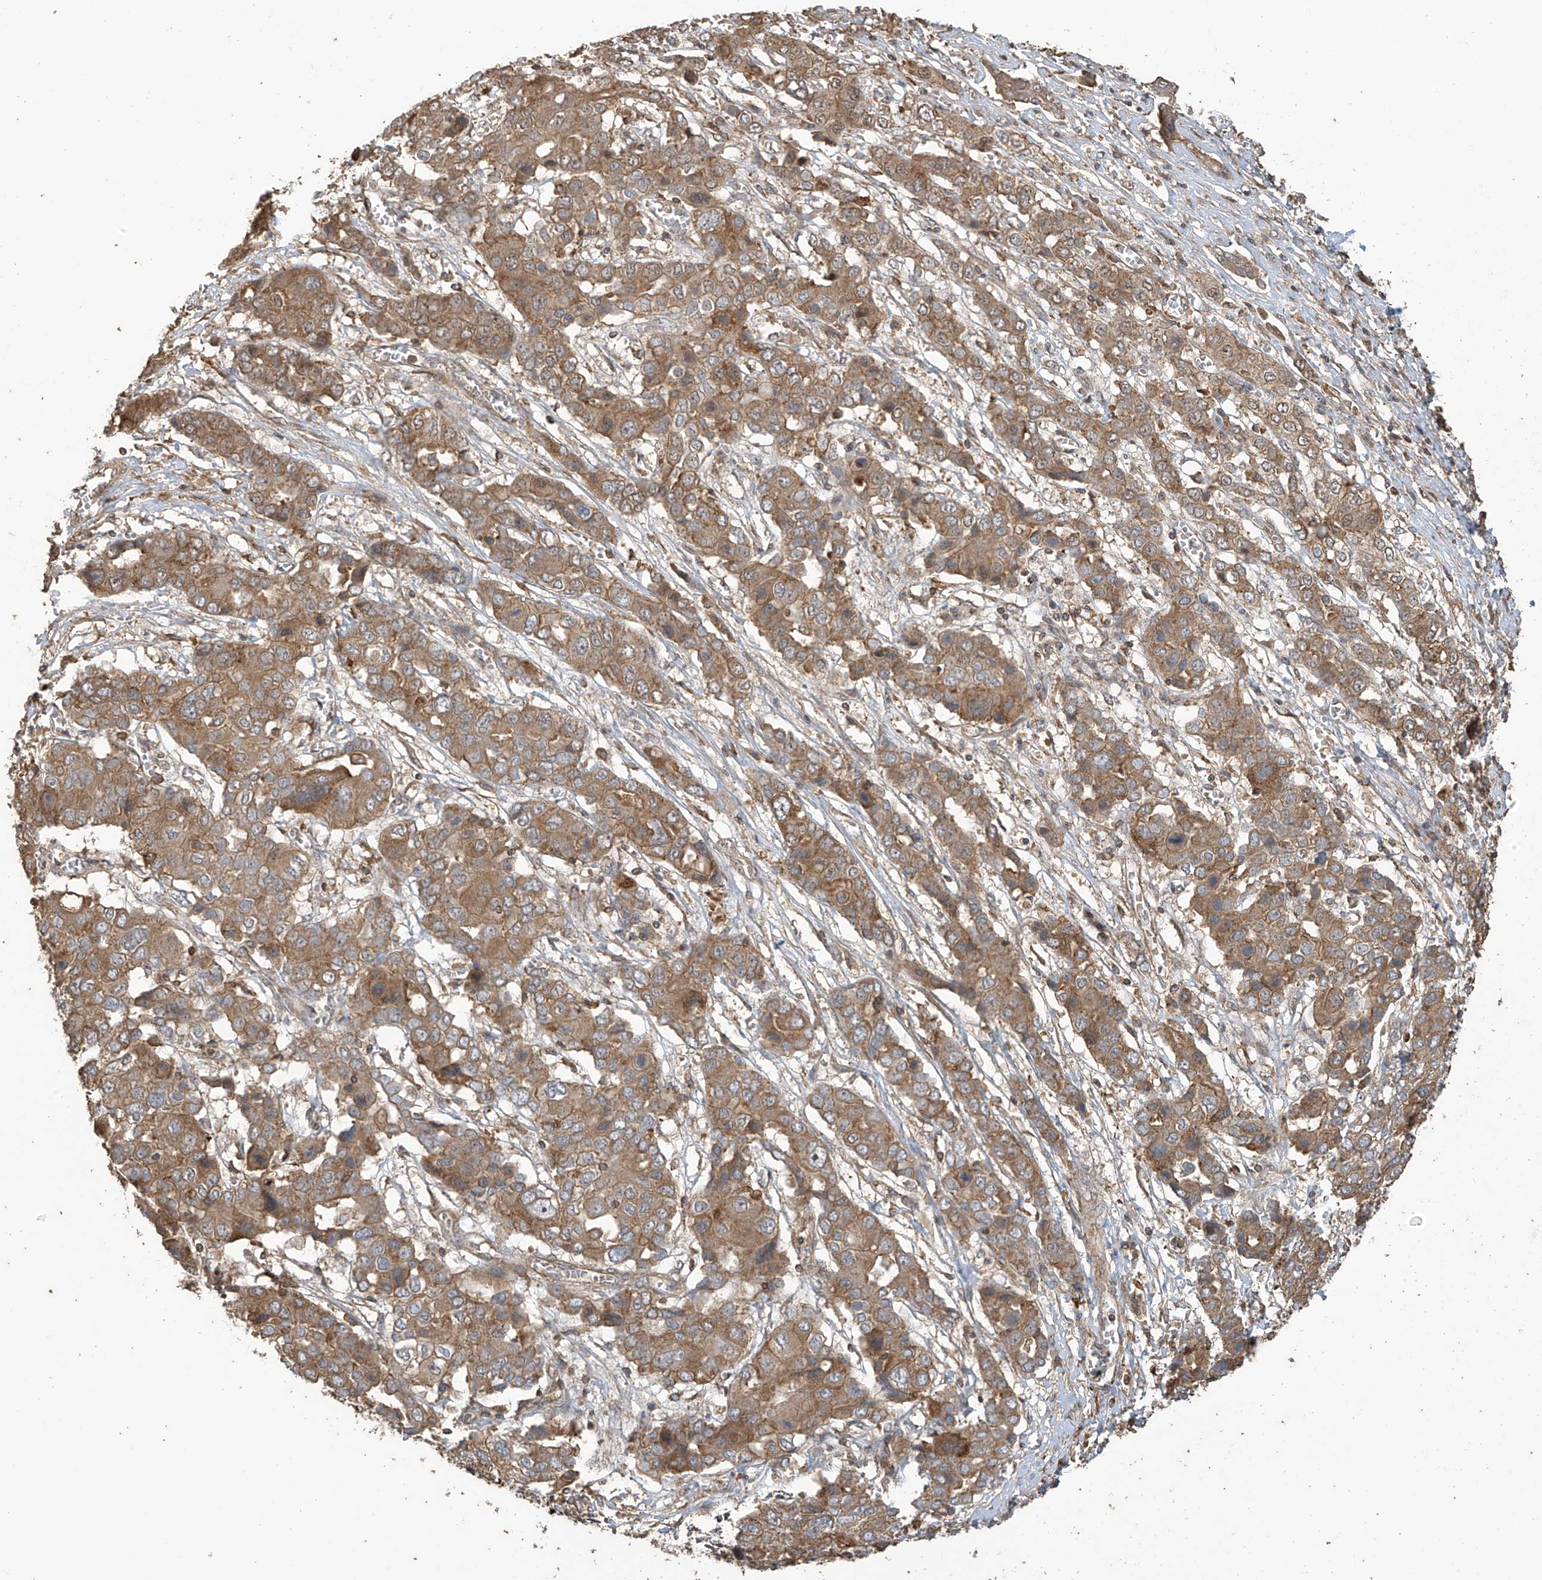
{"staining": {"intensity": "moderate", "quantity": ">75%", "location": "cytoplasmic/membranous"}, "tissue": "liver cancer", "cell_type": "Tumor cells", "image_type": "cancer", "snomed": [{"axis": "morphology", "description": "Cholangiocarcinoma"}, {"axis": "topography", "description": "Liver"}], "caption": "This histopathology image displays liver cholangiocarcinoma stained with immunohistochemistry to label a protein in brown. The cytoplasmic/membranous of tumor cells show moderate positivity for the protein. Nuclei are counter-stained blue.", "gene": "COX10", "patient": {"sex": "male", "age": 67}}